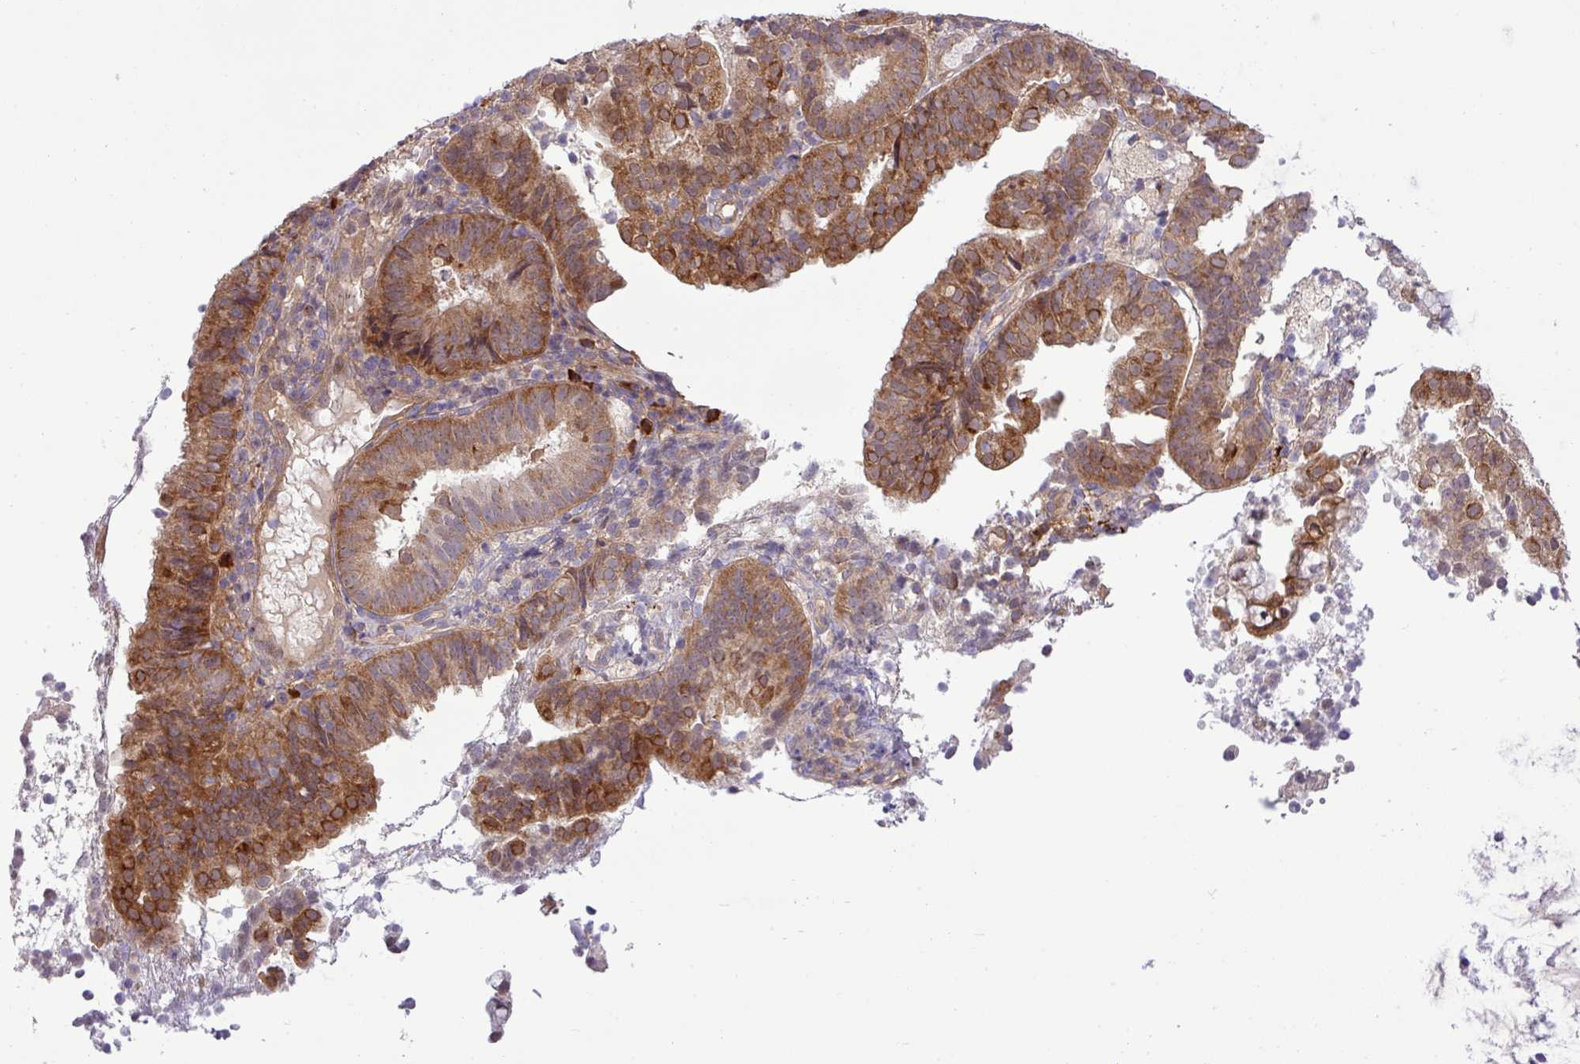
{"staining": {"intensity": "moderate", "quantity": ">75%", "location": "cytoplasmic/membranous"}, "tissue": "endometrial cancer", "cell_type": "Tumor cells", "image_type": "cancer", "snomed": [{"axis": "morphology", "description": "Adenocarcinoma, NOS"}, {"axis": "topography", "description": "Endometrium"}], "caption": "High-power microscopy captured an immunohistochemistry photomicrograph of adenocarcinoma (endometrial), revealing moderate cytoplasmic/membranous staining in approximately >75% of tumor cells.", "gene": "FAM222B", "patient": {"sex": "female", "age": 80}}